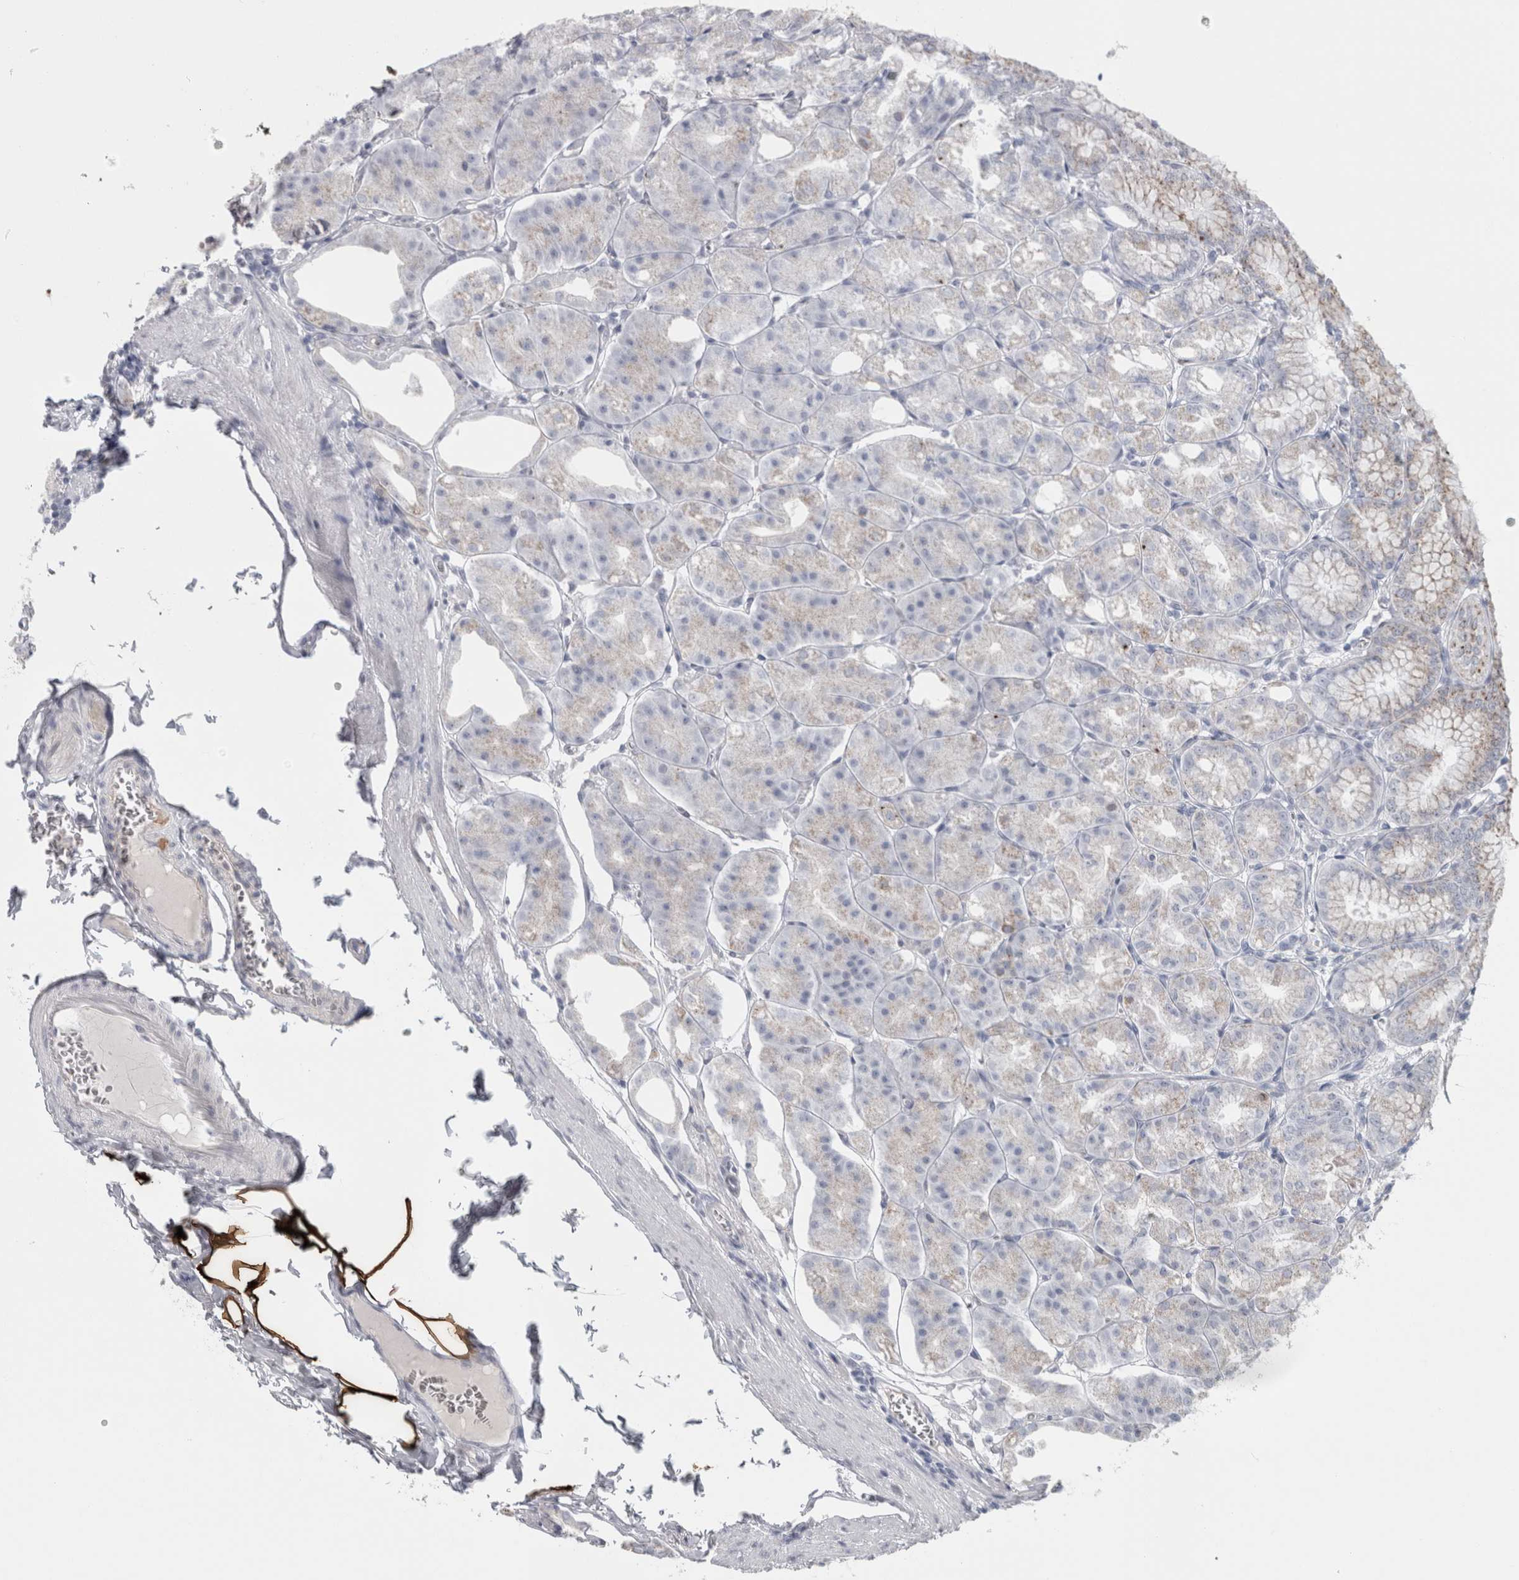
{"staining": {"intensity": "moderate", "quantity": "<25%", "location": "cytoplasmic/membranous"}, "tissue": "stomach", "cell_type": "Glandular cells", "image_type": "normal", "snomed": [{"axis": "morphology", "description": "Normal tissue, NOS"}, {"axis": "topography", "description": "Stomach, lower"}], "caption": "This histopathology image shows unremarkable stomach stained with immunohistochemistry (IHC) to label a protein in brown. The cytoplasmic/membranous of glandular cells show moderate positivity for the protein. Nuclei are counter-stained blue.", "gene": "PLIN1", "patient": {"sex": "male", "age": 71}}